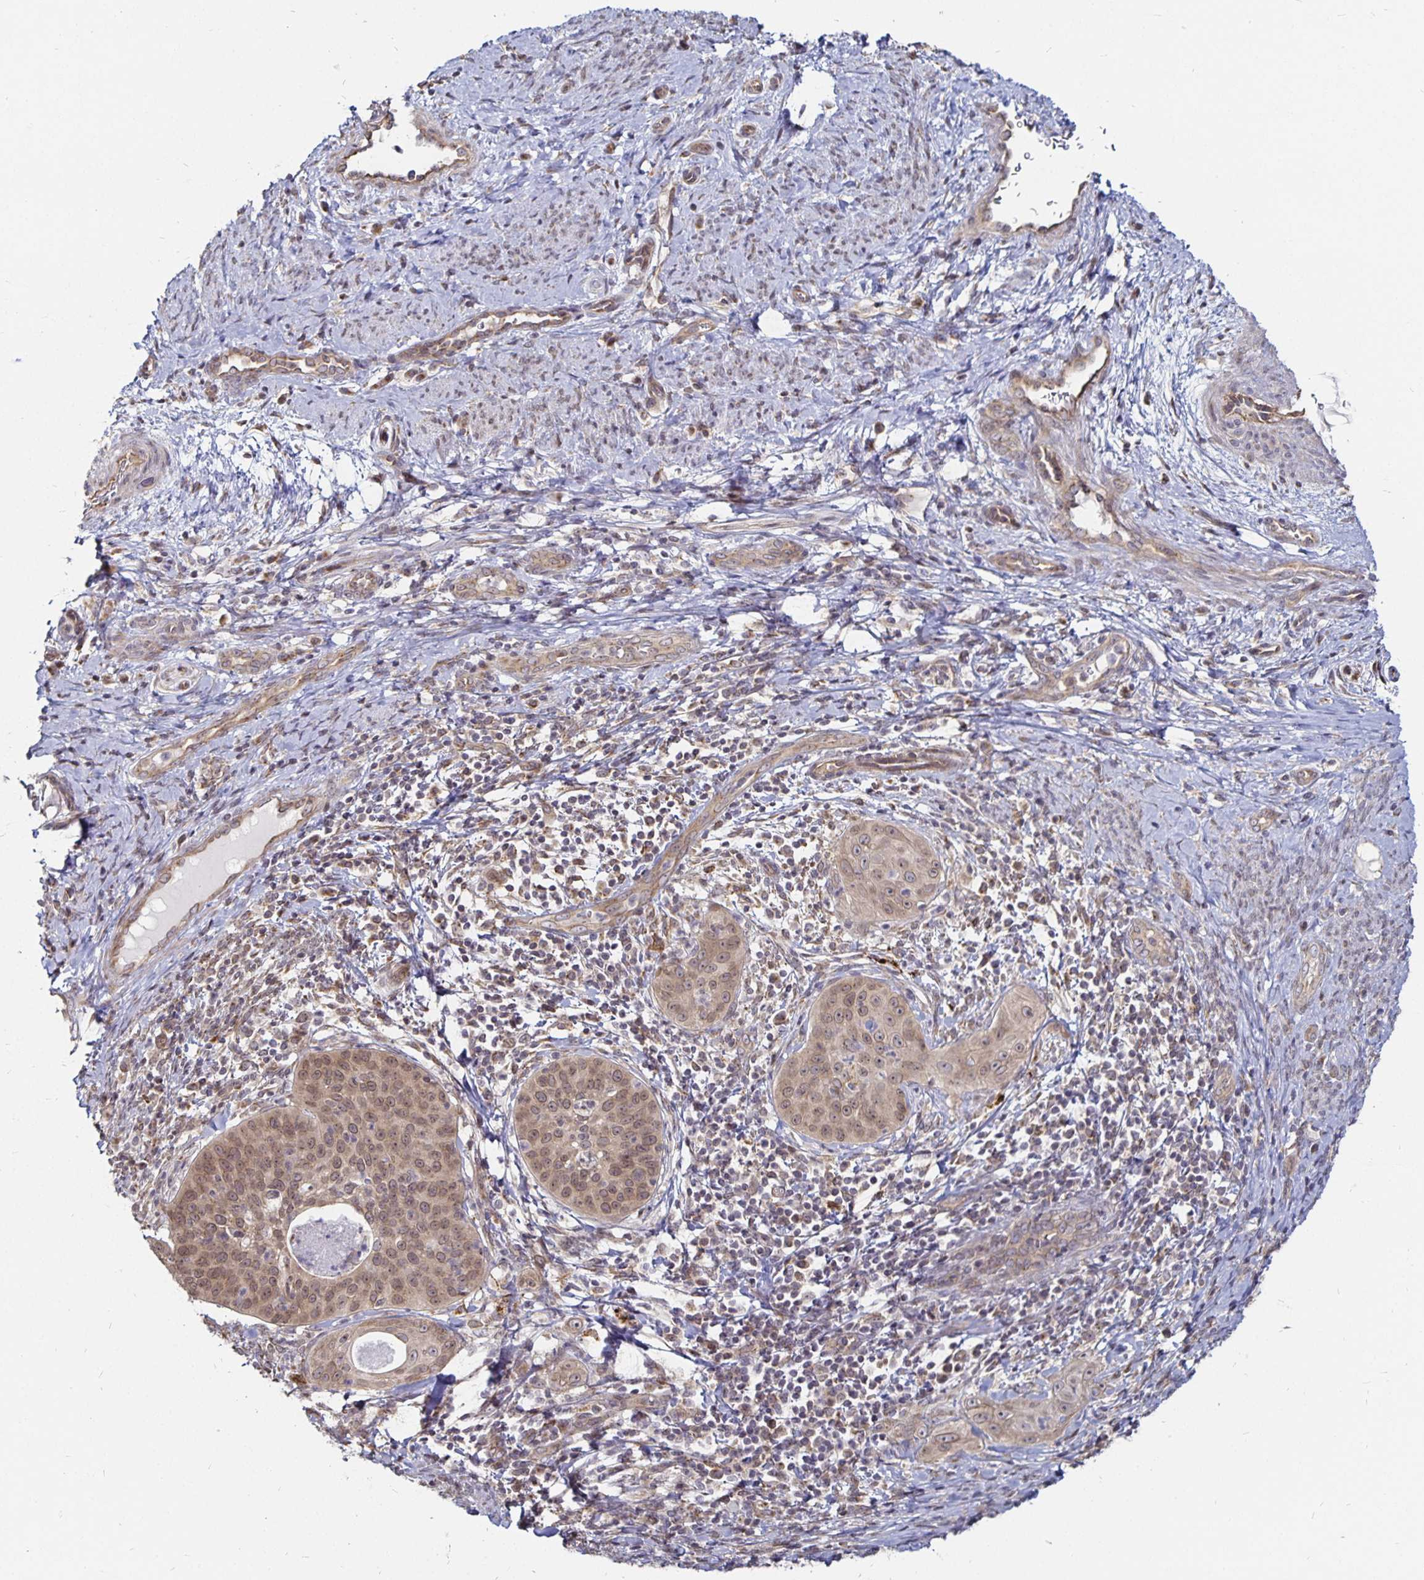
{"staining": {"intensity": "moderate", "quantity": ">75%", "location": "nuclear"}, "tissue": "cervical cancer", "cell_type": "Tumor cells", "image_type": "cancer", "snomed": [{"axis": "morphology", "description": "Squamous cell carcinoma, NOS"}, {"axis": "topography", "description": "Cervix"}], "caption": "Human squamous cell carcinoma (cervical) stained with a protein marker reveals moderate staining in tumor cells.", "gene": "CYP27A1", "patient": {"sex": "female", "age": 30}}